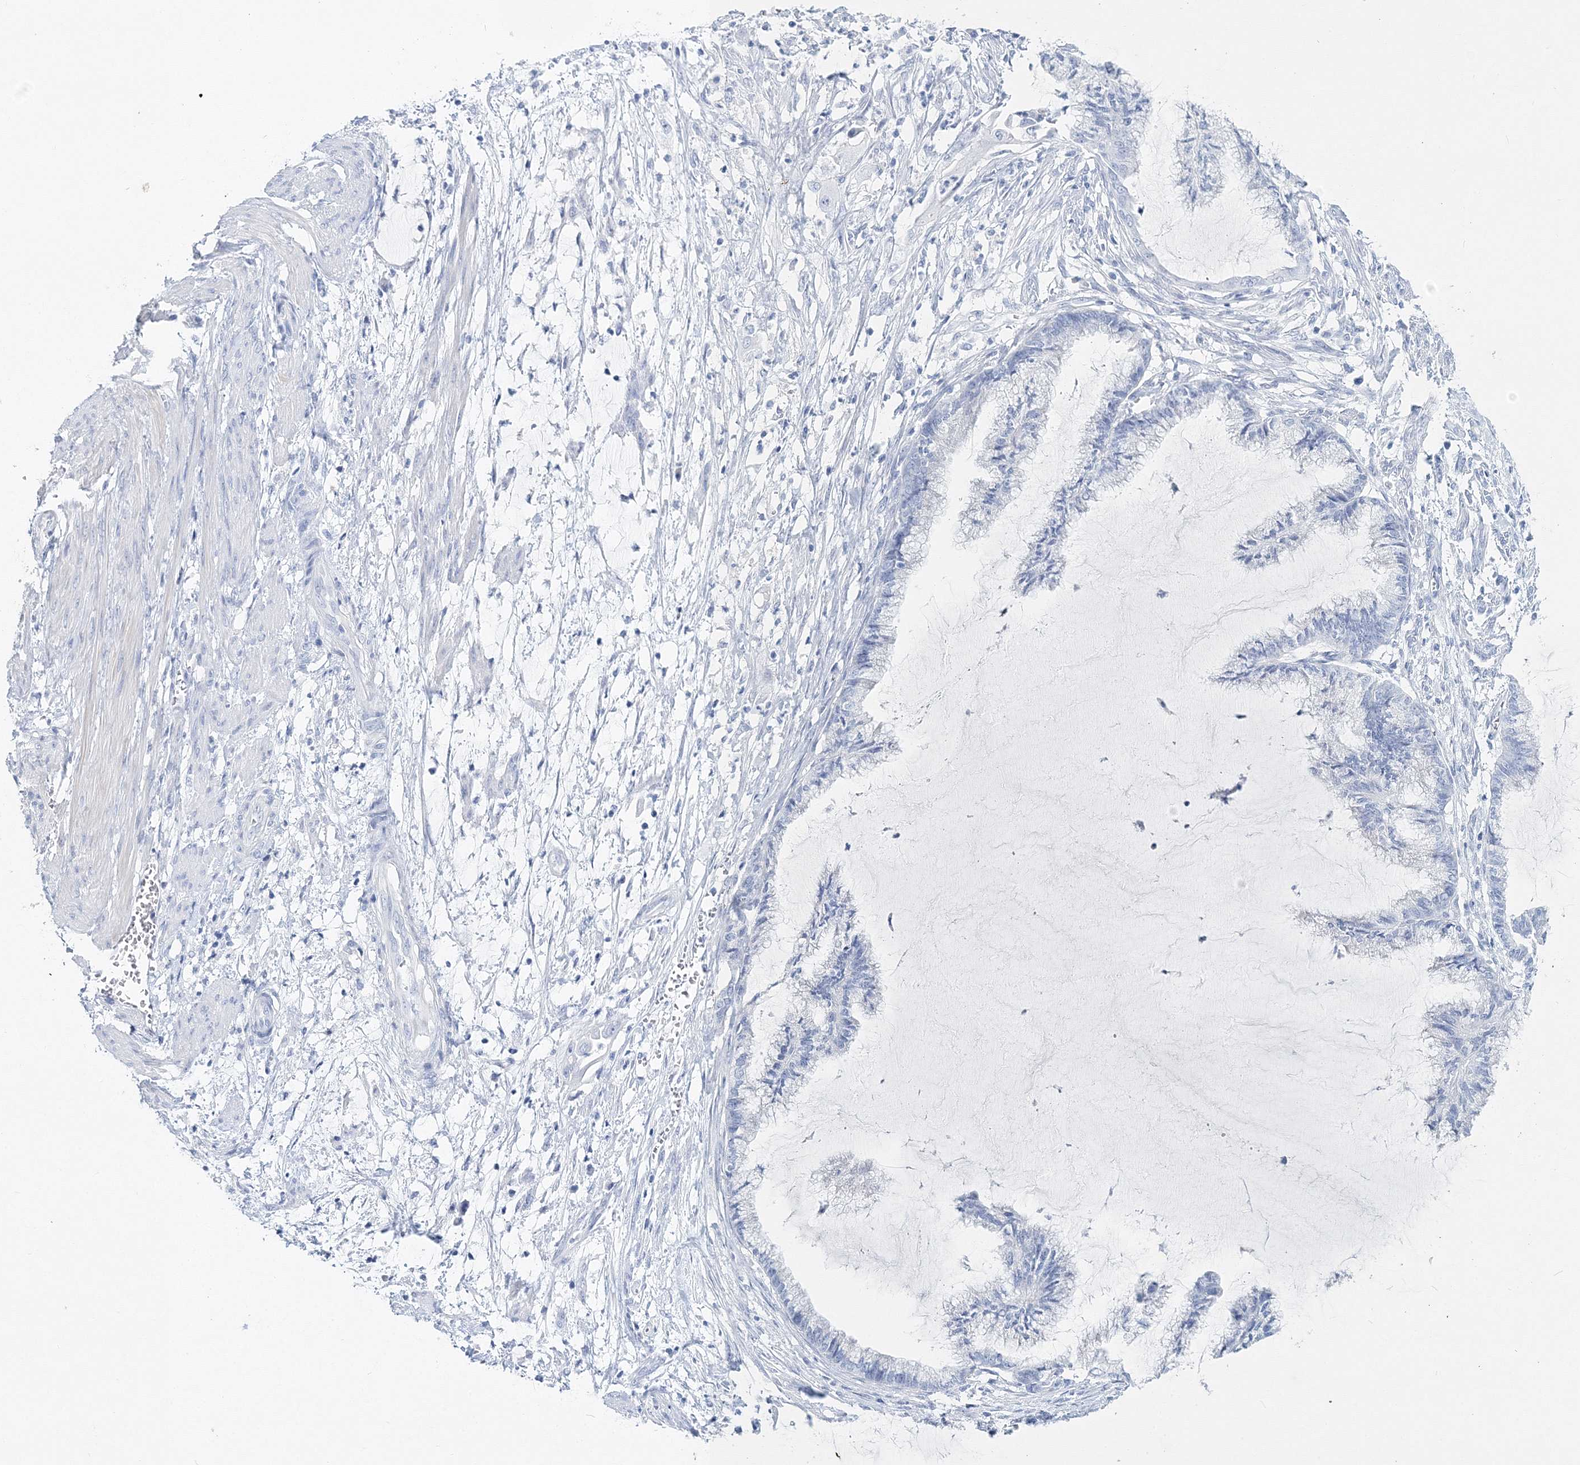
{"staining": {"intensity": "negative", "quantity": "none", "location": "none"}, "tissue": "endometrial cancer", "cell_type": "Tumor cells", "image_type": "cancer", "snomed": [{"axis": "morphology", "description": "Adenocarcinoma, NOS"}, {"axis": "topography", "description": "Endometrium"}], "caption": "Human endometrial adenocarcinoma stained for a protein using IHC reveals no positivity in tumor cells.", "gene": "MYOZ2", "patient": {"sex": "female", "age": 86}}